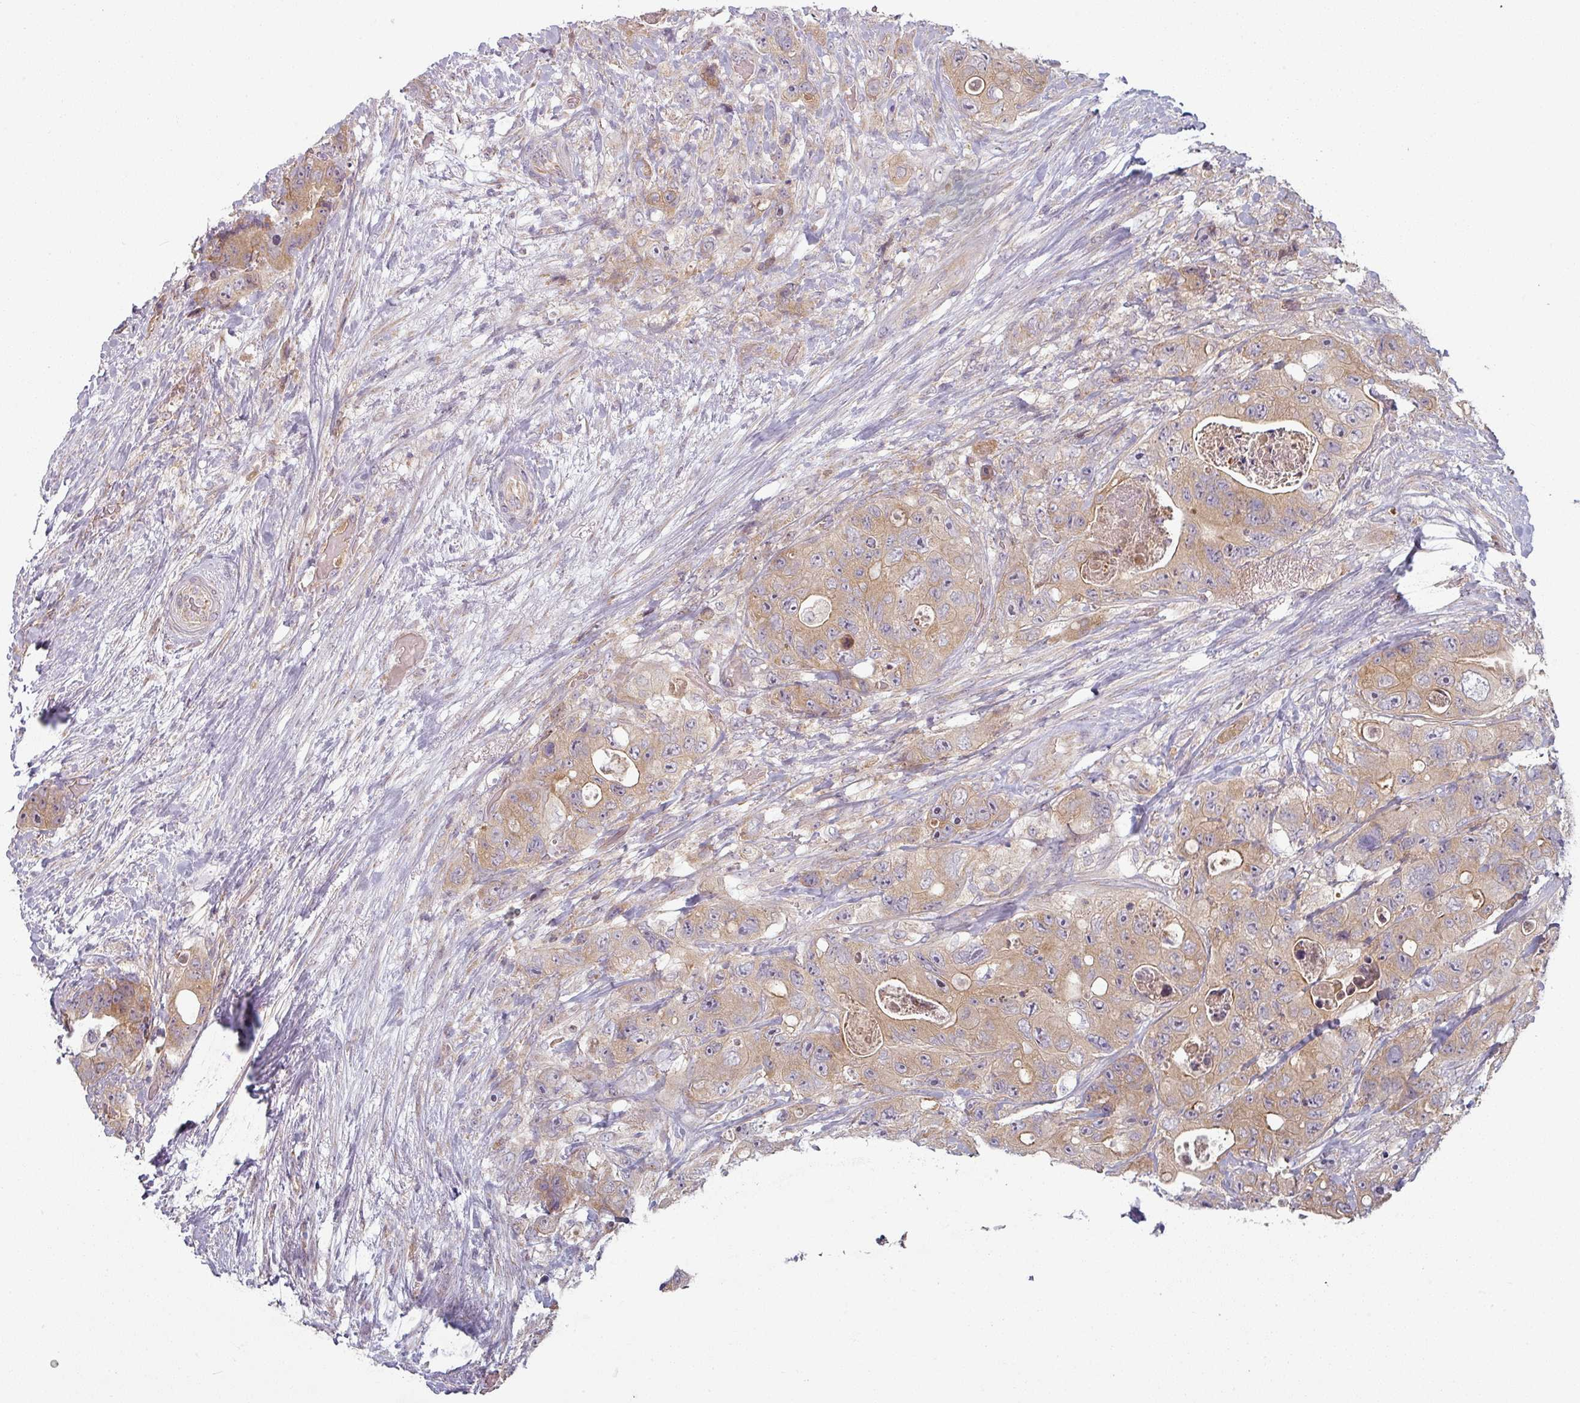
{"staining": {"intensity": "weak", "quantity": ">75%", "location": "cytoplasmic/membranous"}, "tissue": "colorectal cancer", "cell_type": "Tumor cells", "image_type": "cancer", "snomed": [{"axis": "morphology", "description": "Adenocarcinoma, NOS"}, {"axis": "topography", "description": "Colon"}], "caption": "This micrograph demonstrates adenocarcinoma (colorectal) stained with IHC to label a protein in brown. The cytoplasmic/membranous of tumor cells show weak positivity for the protein. Nuclei are counter-stained blue.", "gene": "PLEKHJ1", "patient": {"sex": "female", "age": 46}}